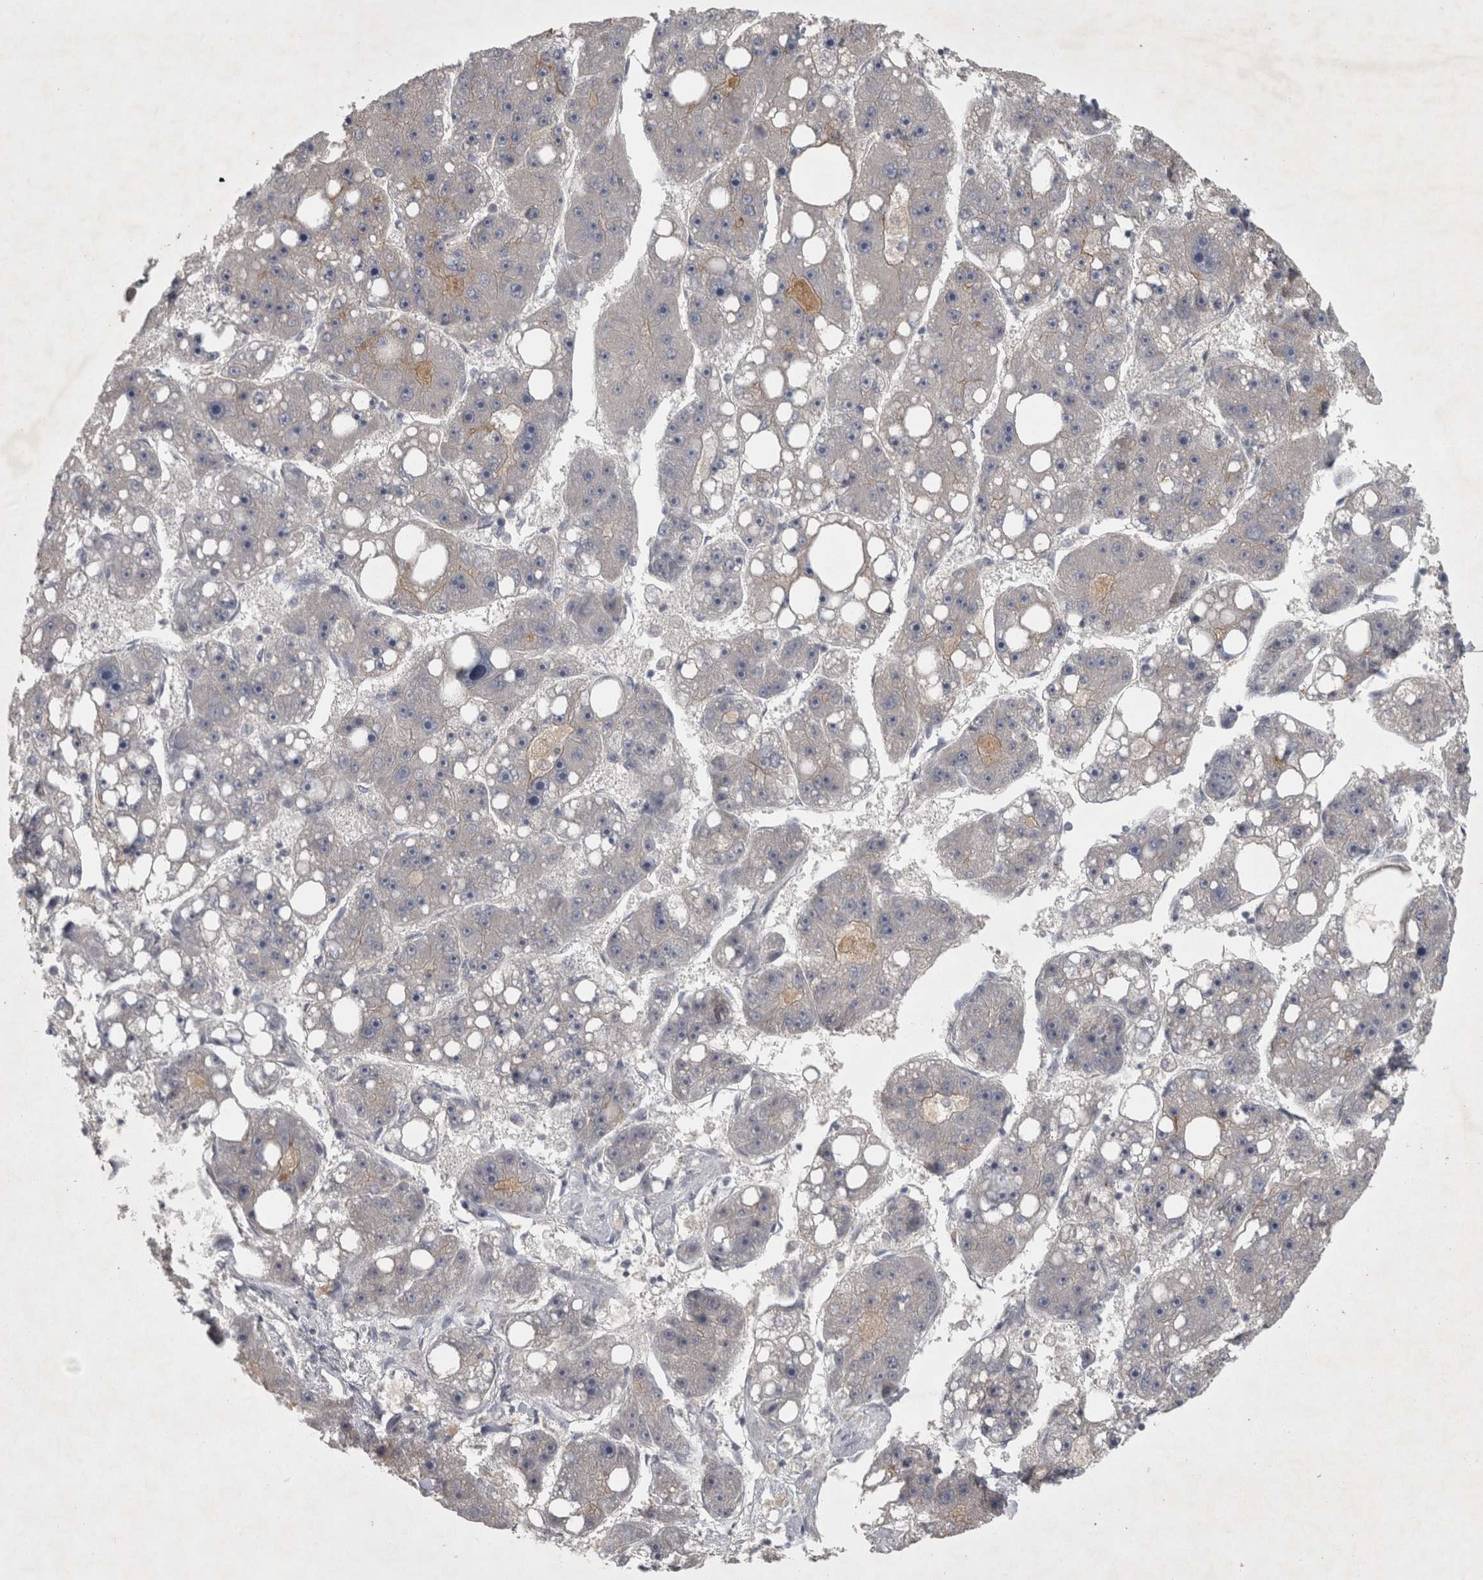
{"staining": {"intensity": "negative", "quantity": "none", "location": "none"}, "tissue": "liver cancer", "cell_type": "Tumor cells", "image_type": "cancer", "snomed": [{"axis": "morphology", "description": "Carcinoma, Hepatocellular, NOS"}, {"axis": "topography", "description": "Liver"}], "caption": "IHC photomicrograph of liver cancer stained for a protein (brown), which demonstrates no positivity in tumor cells. The staining is performed using DAB brown chromogen with nuclei counter-stained in using hematoxylin.", "gene": "ENPP7", "patient": {"sex": "female", "age": 61}}